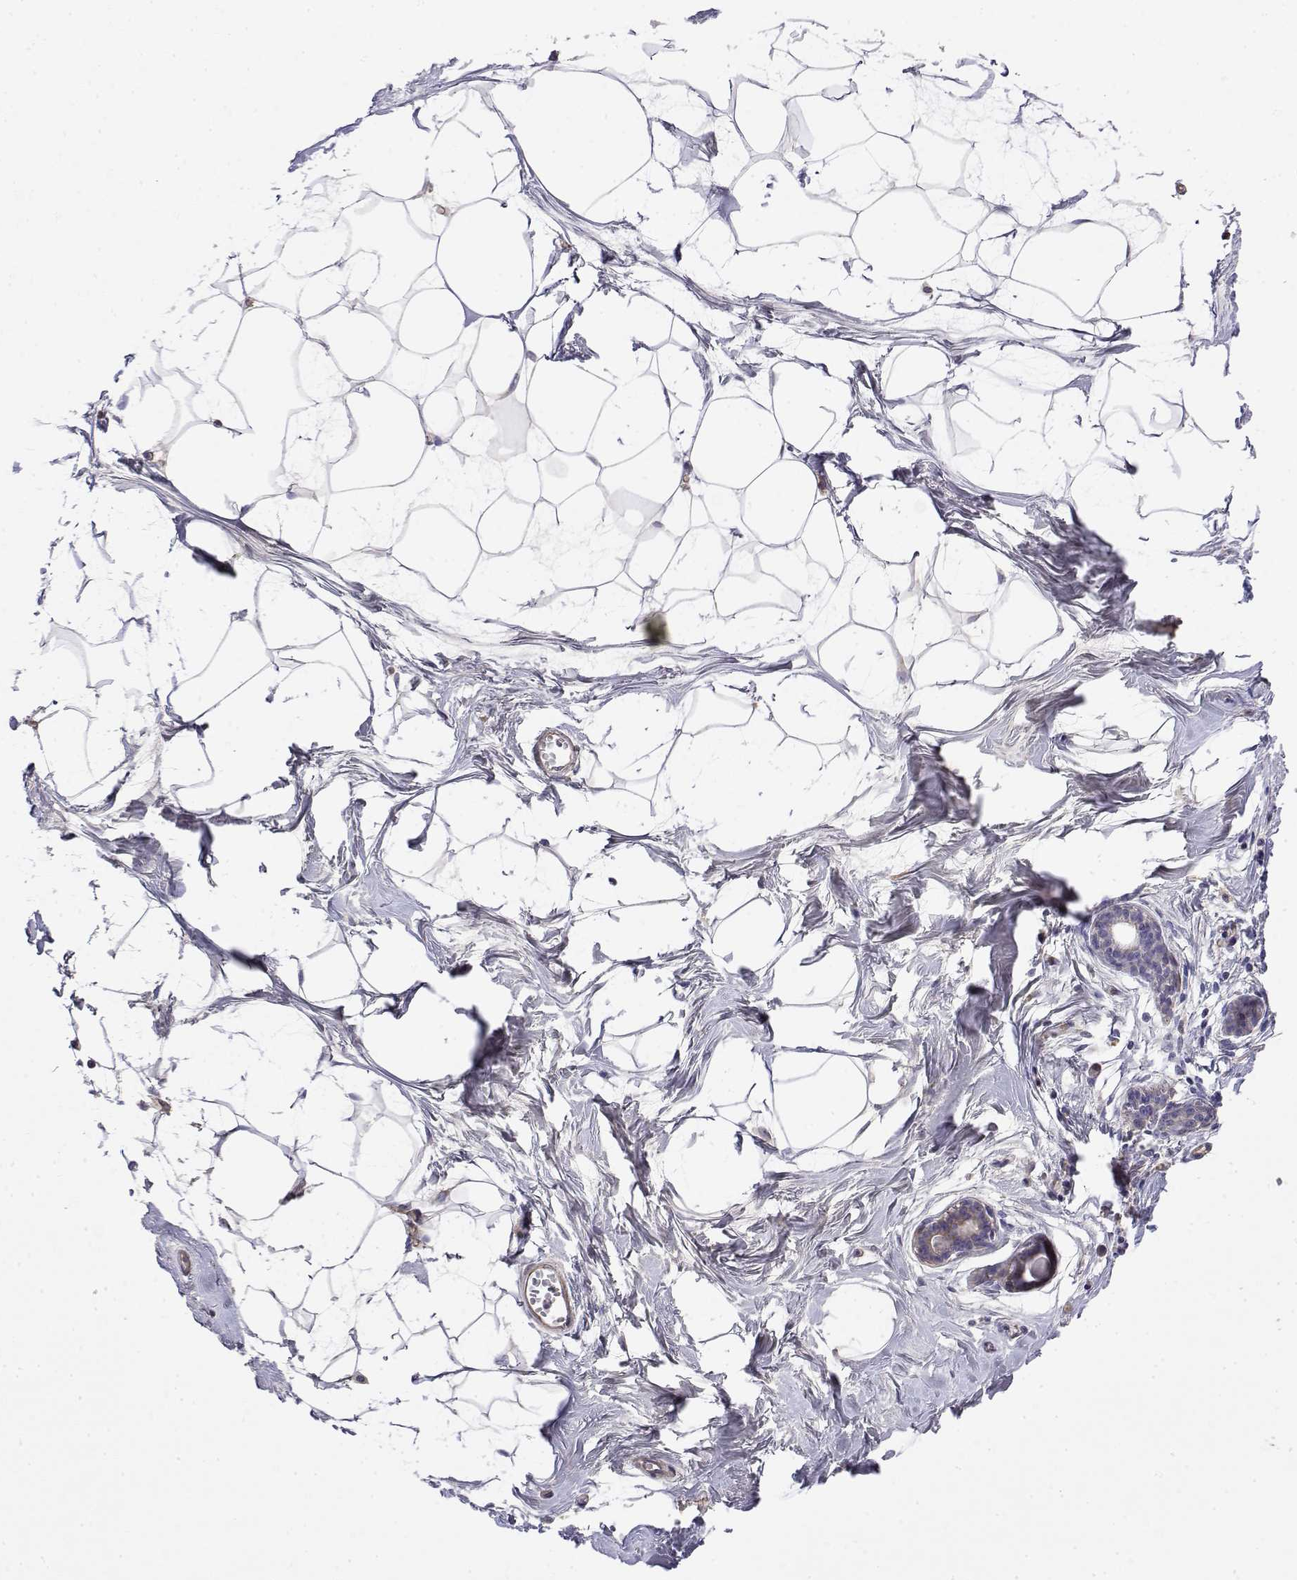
{"staining": {"intensity": "negative", "quantity": "none", "location": "none"}, "tissue": "breast", "cell_type": "Adipocytes", "image_type": "normal", "snomed": [{"axis": "morphology", "description": "Normal tissue, NOS"}, {"axis": "topography", "description": "Breast"}], "caption": "High power microscopy micrograph of an IHC micrograph of benign breast, revealing no significant positivity in adipocytes.", "gene": "GGACT", "patient": {"sex": "female", "age": 45}}